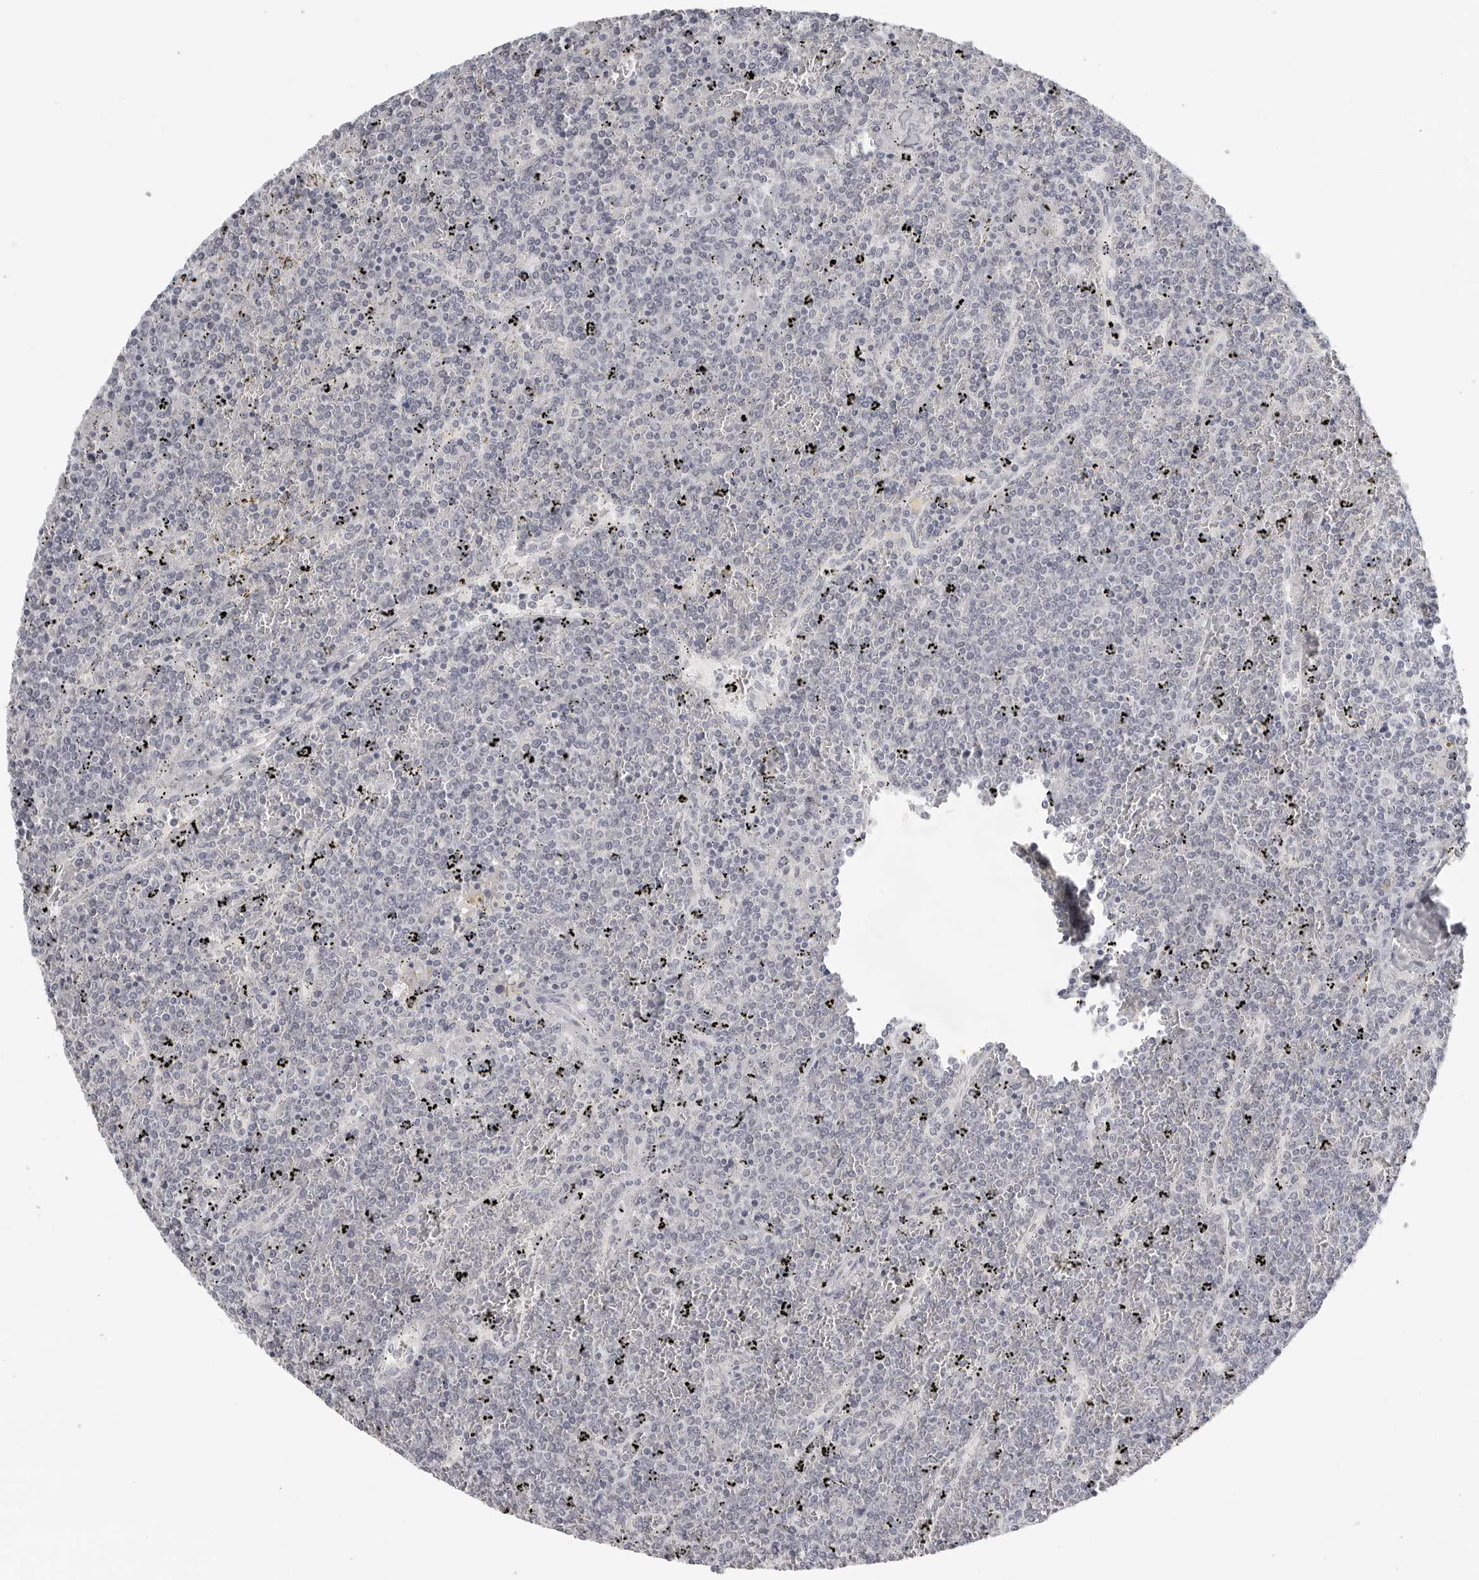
{"staining": {"intensity": "negative", "quantity": "none", "location": "none"}, "tissue": "lymphoma", "cell_type": "Tumor cells", "image_type": "cancer", "snomed": [{"axis": "morphology", "description": "Malignant lymphoma, non-Hodgkin's type, Low grade"}, {"axis": "topography", "description": "Spleen"}], "caption": "Tumor cells are negative for brown protein staining in low-grade malignant lymphoma, non-Hodgkin's type.", "gene": "BPIFA1", "patient": {"sex": "female", "age": 19}}